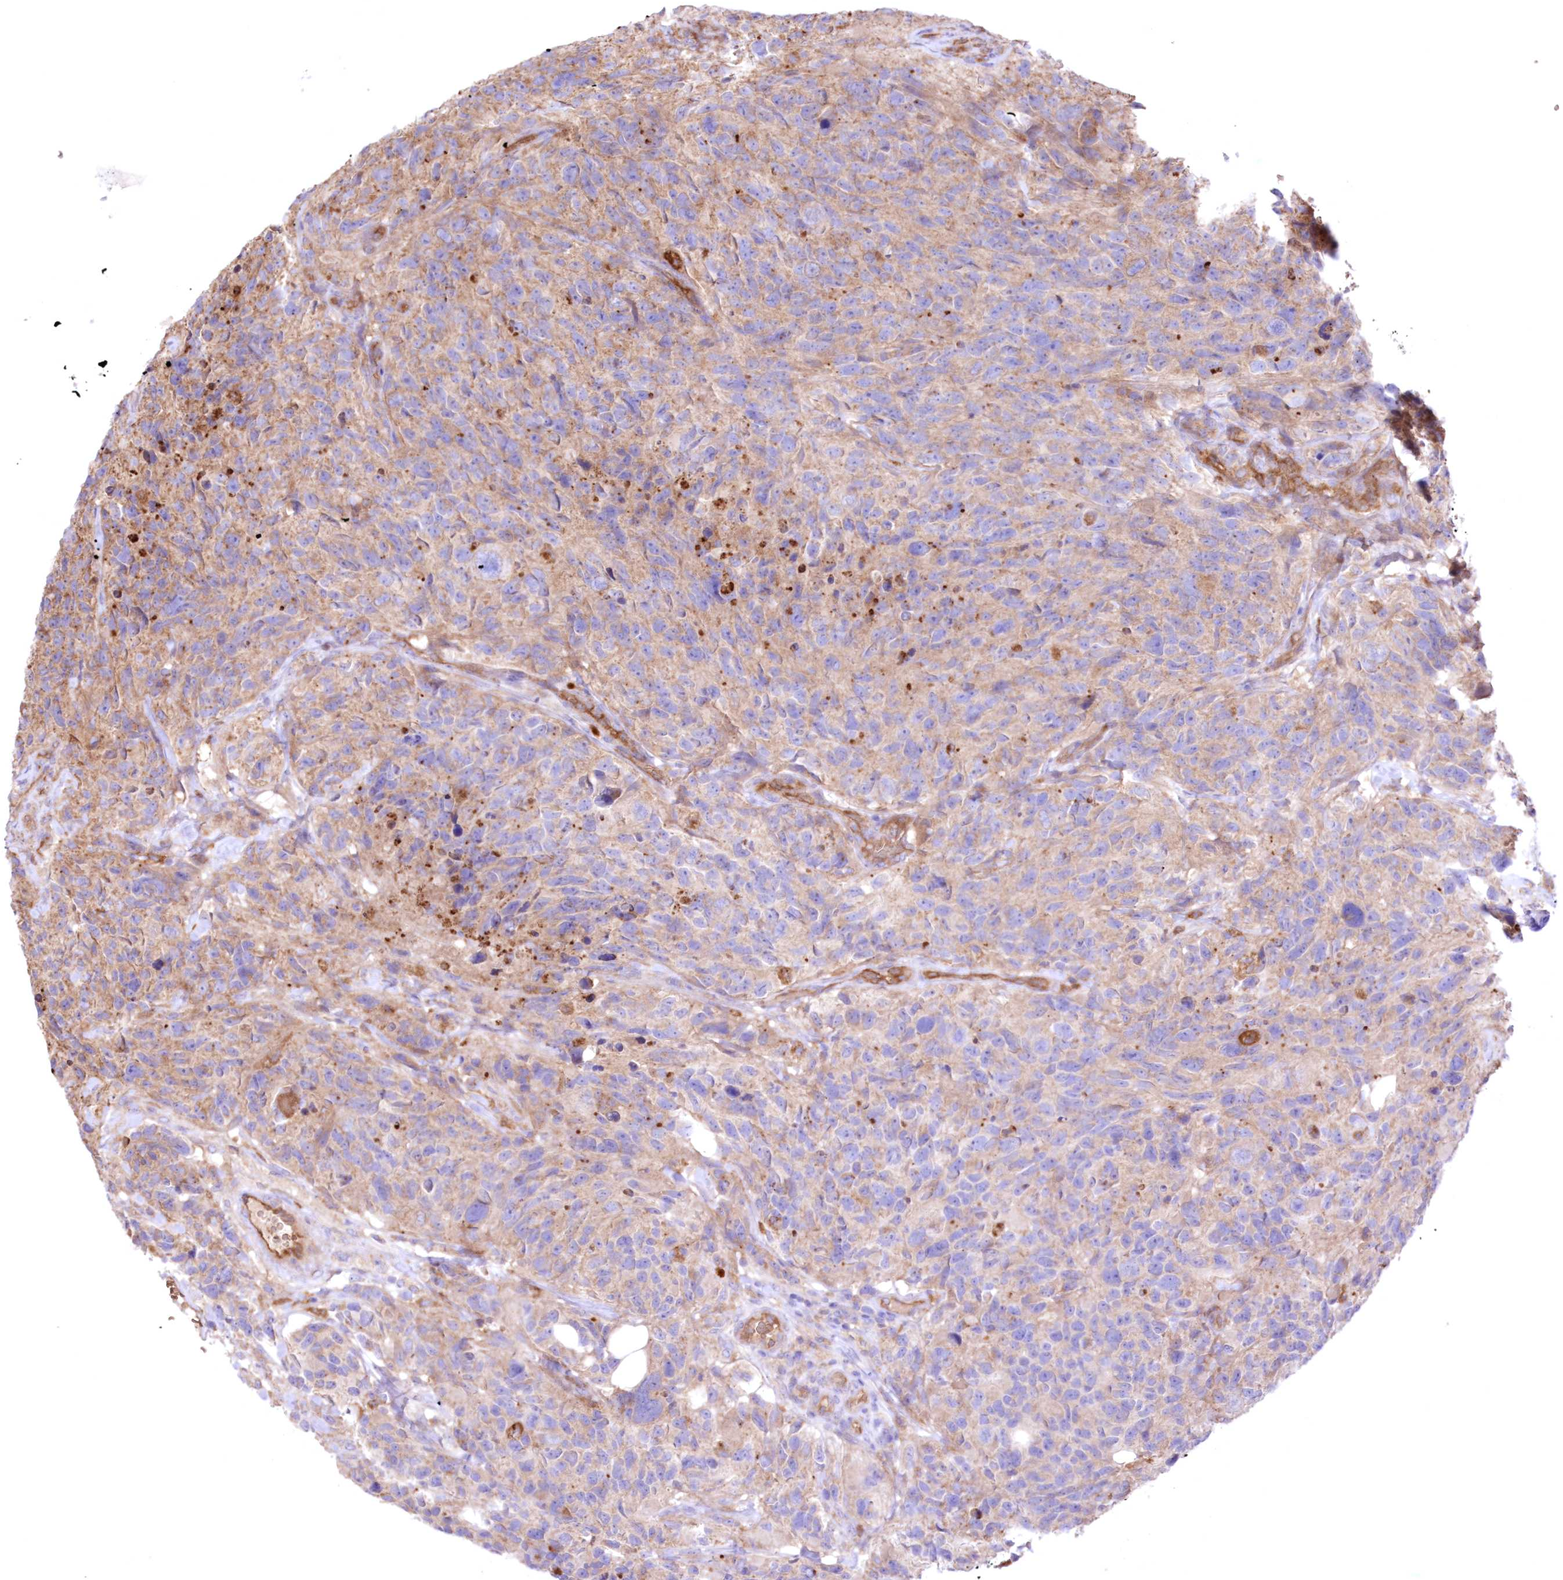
{"staining": {"intensity": "negative", "quantity": "none", "location": "none"}, "tissue": "glioma", "cell_type": "Tumor cells", "image_type": "cancer", "snomed": [{"axis": "morphology", "description": "Glioma, malignant, High grade"}, {"axis": "topography", "description": "Brain"}], "caption": "Tumor cells show no significant expression in high-grade glioma (malignant).", "gene": "FCHO2", "patient": {"sex": "male", "age": 69}}